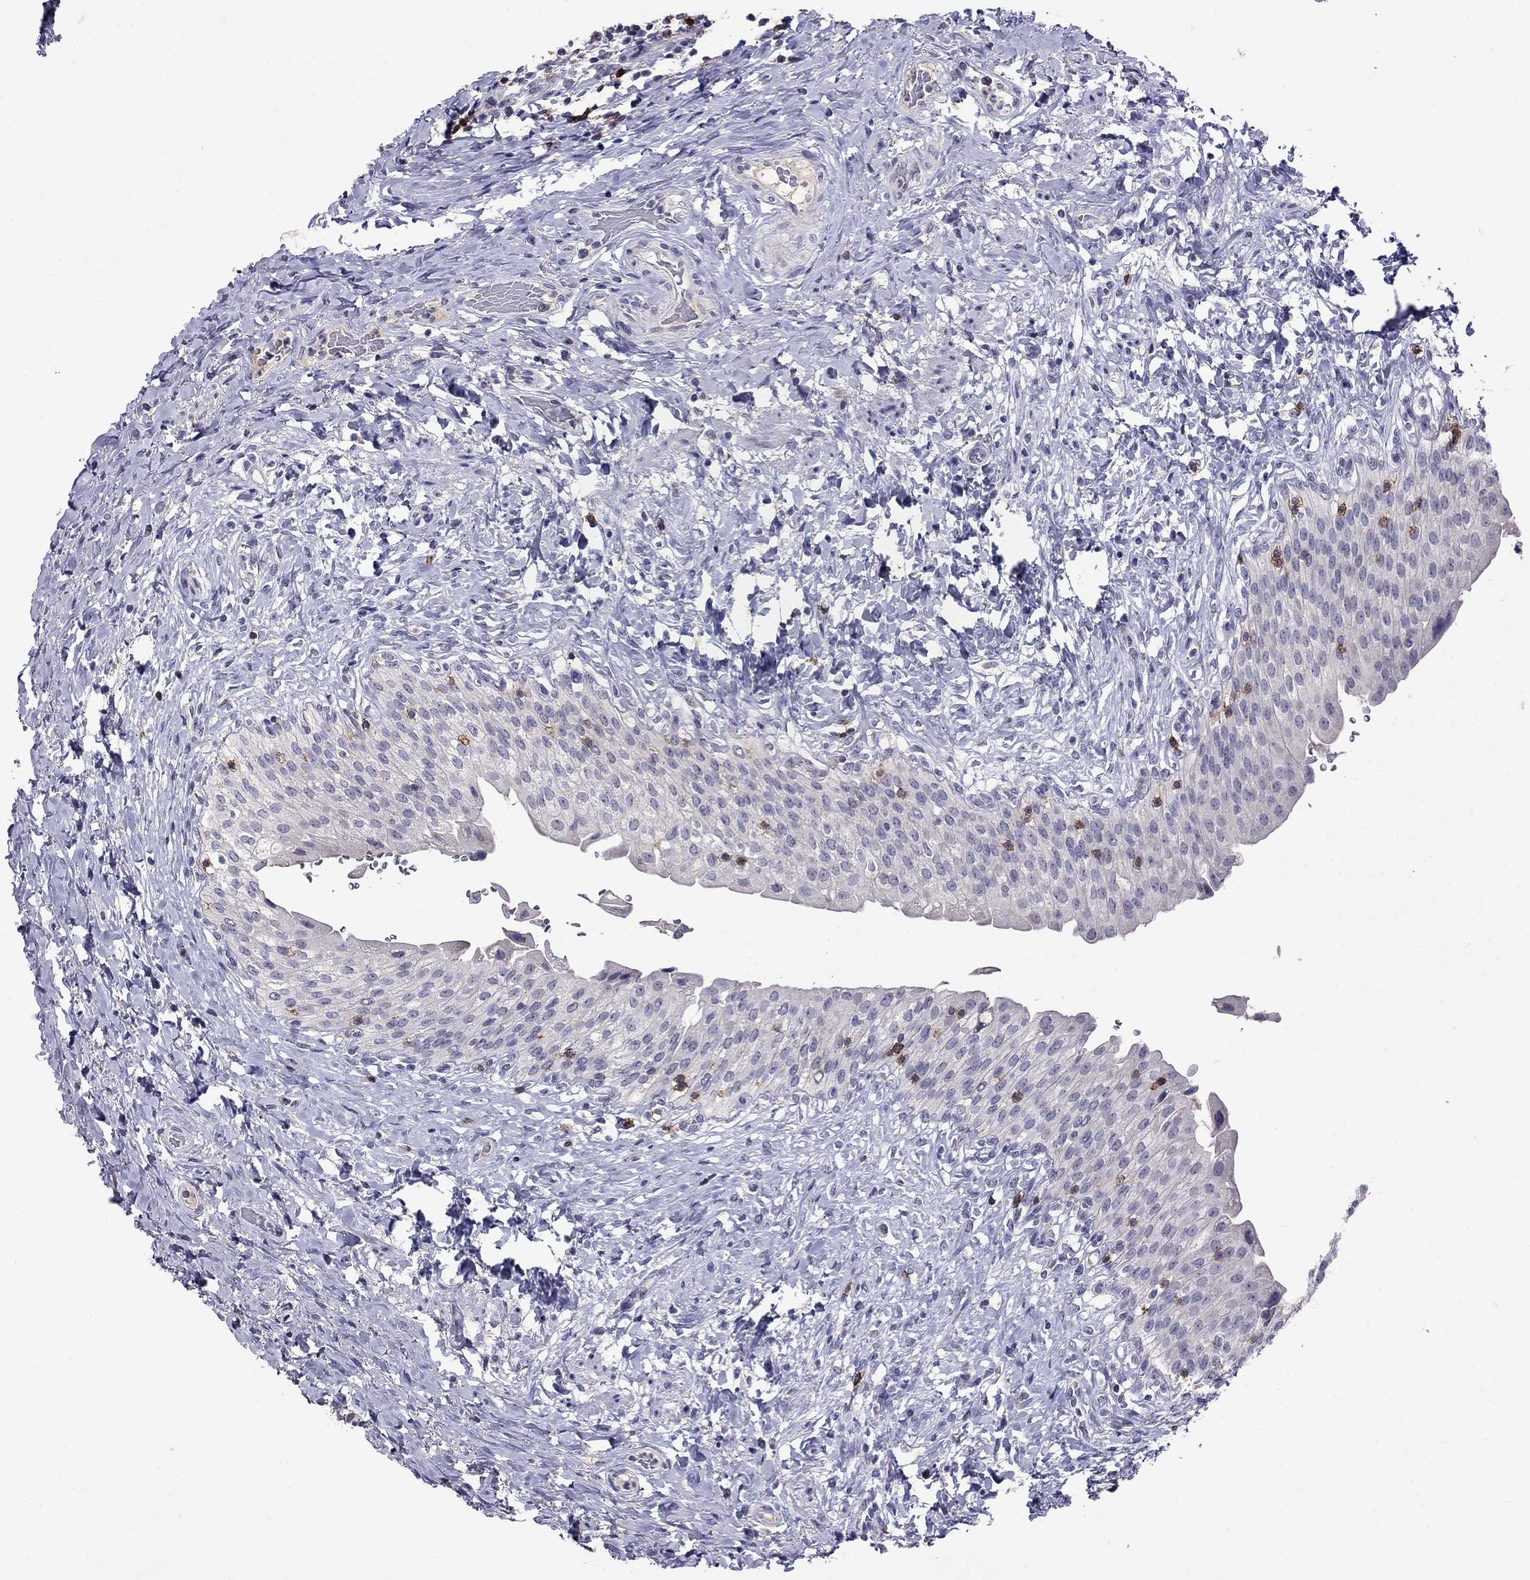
{"staining": {"intensity": "negative", "quantity": "none", "location": "none"}, "tissue": "urinary bladder", "cell_type": "Urothelial cells", "image_type": "normal", "snomed": [{"axis": "morphology", "description": "Normal tissue, NOS"}, {"axis": "morphology", "description": "Inflammation, NOS"}, {"axis": "topography", "description": "Urinary bladder"}], "caption": "An IHC photomicrograph of benign urinary bladder is shown. There is no staining in urothelial cells of urinary bladder. (DAB IHC visualized using brightfield microscopy, high magnification).", "gene": "CD8B", "patient": {"sex": "male", "age": 64}}